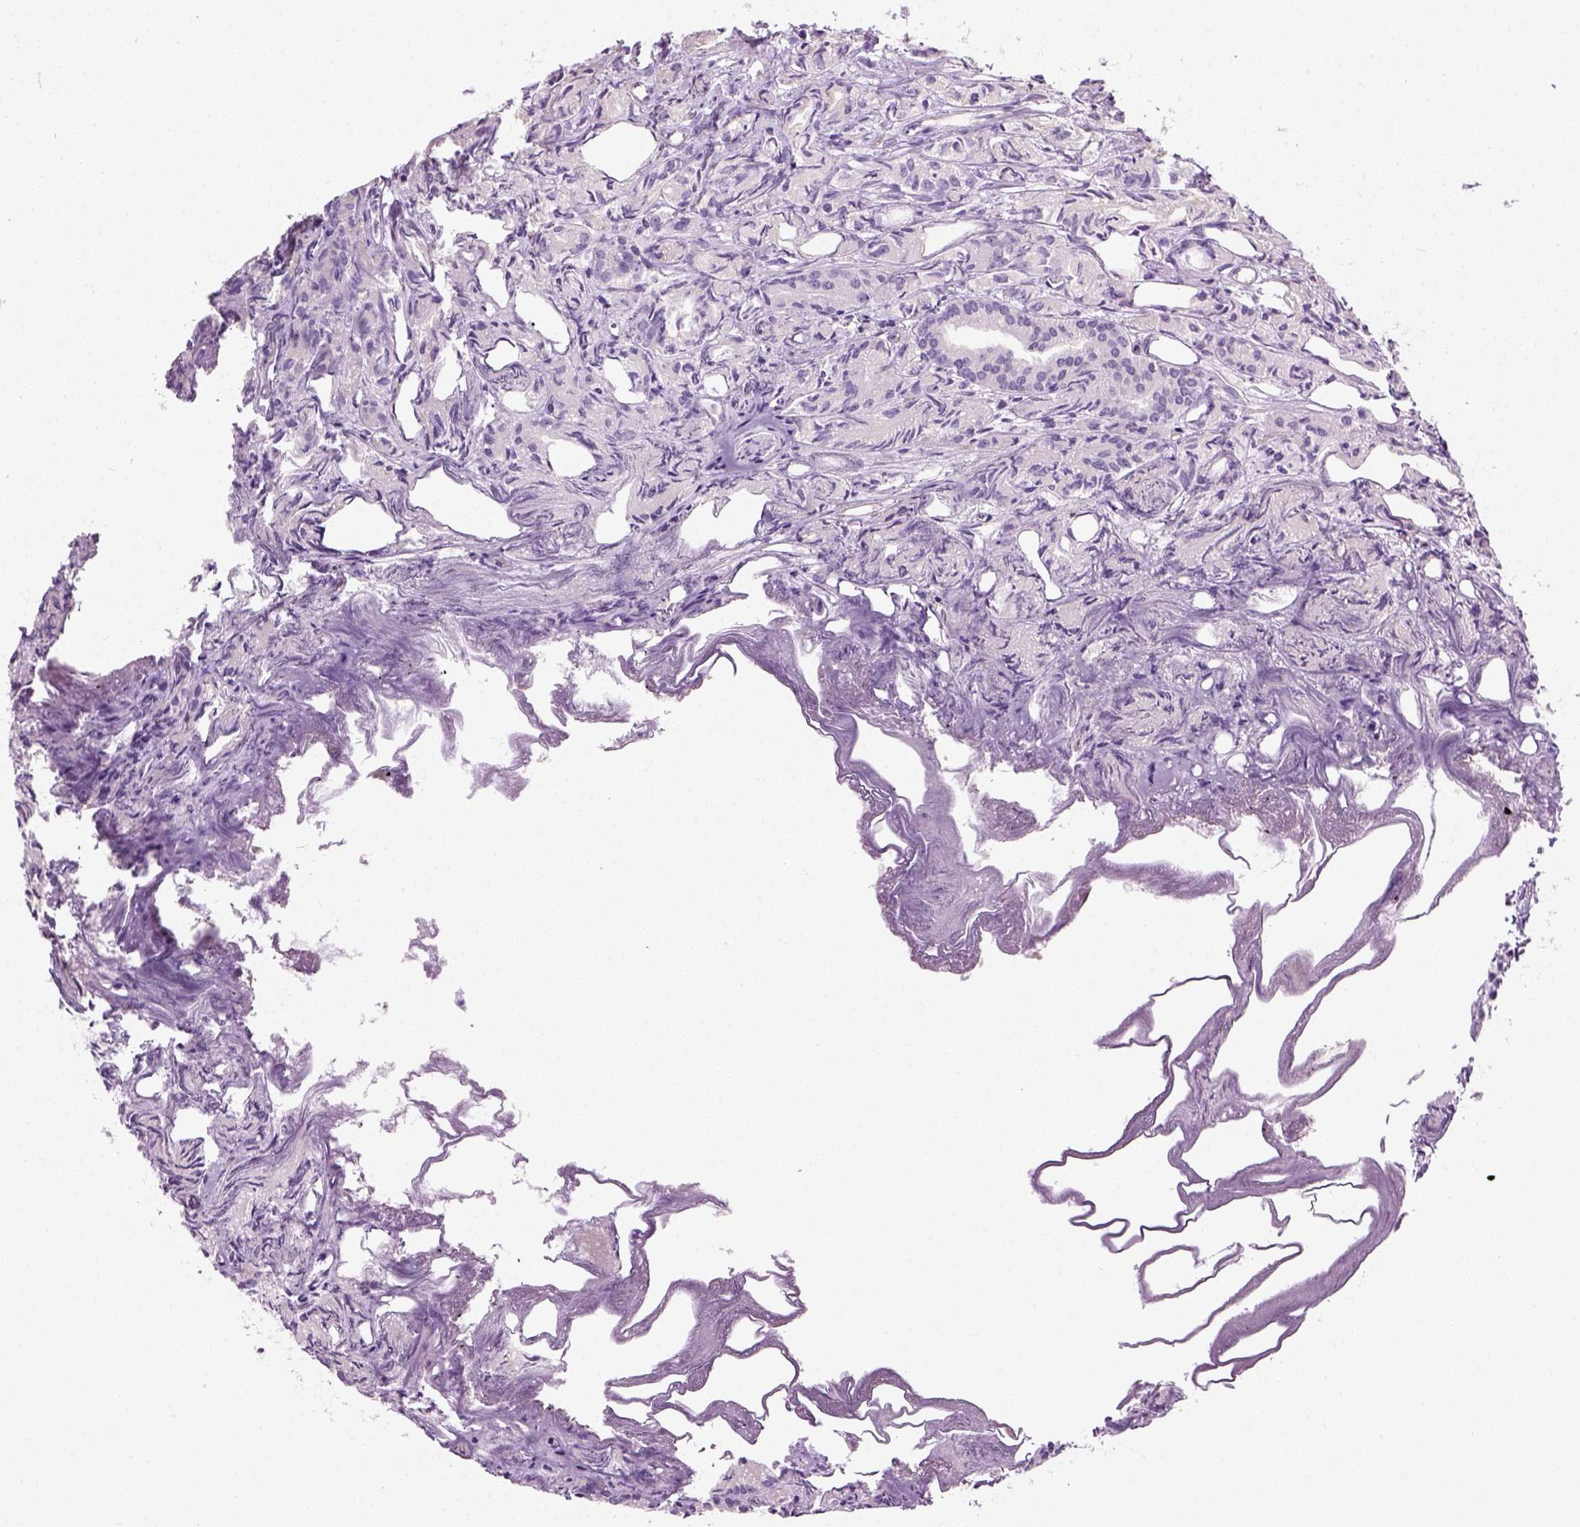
{"staining": {"intensity": "negative", "quantity": "none", "location": "none"}, "tissue": "prostate cancer", "cell_type": "Tumor cells", "image_type": "cancer", "snomed": [{"axis": "morphology", "description": "Adenocarcinoma, Medium grade"}, {"axis": "topography", "description": "Prostate"}], "caption": "This micrograph is of prostate adenocarcinoma (medium-grade) stained with immunohistochemistry to label a protein in brown with the nuclei are counter-stained blue. There is no positivity in tumor cells. (DAB (3,3'-diaminobenzidine) IHC visualized using brightfield microscopy, high magnification).", "gene": "CIBAR2", "patient": {"sex": "male", "age": 74}}